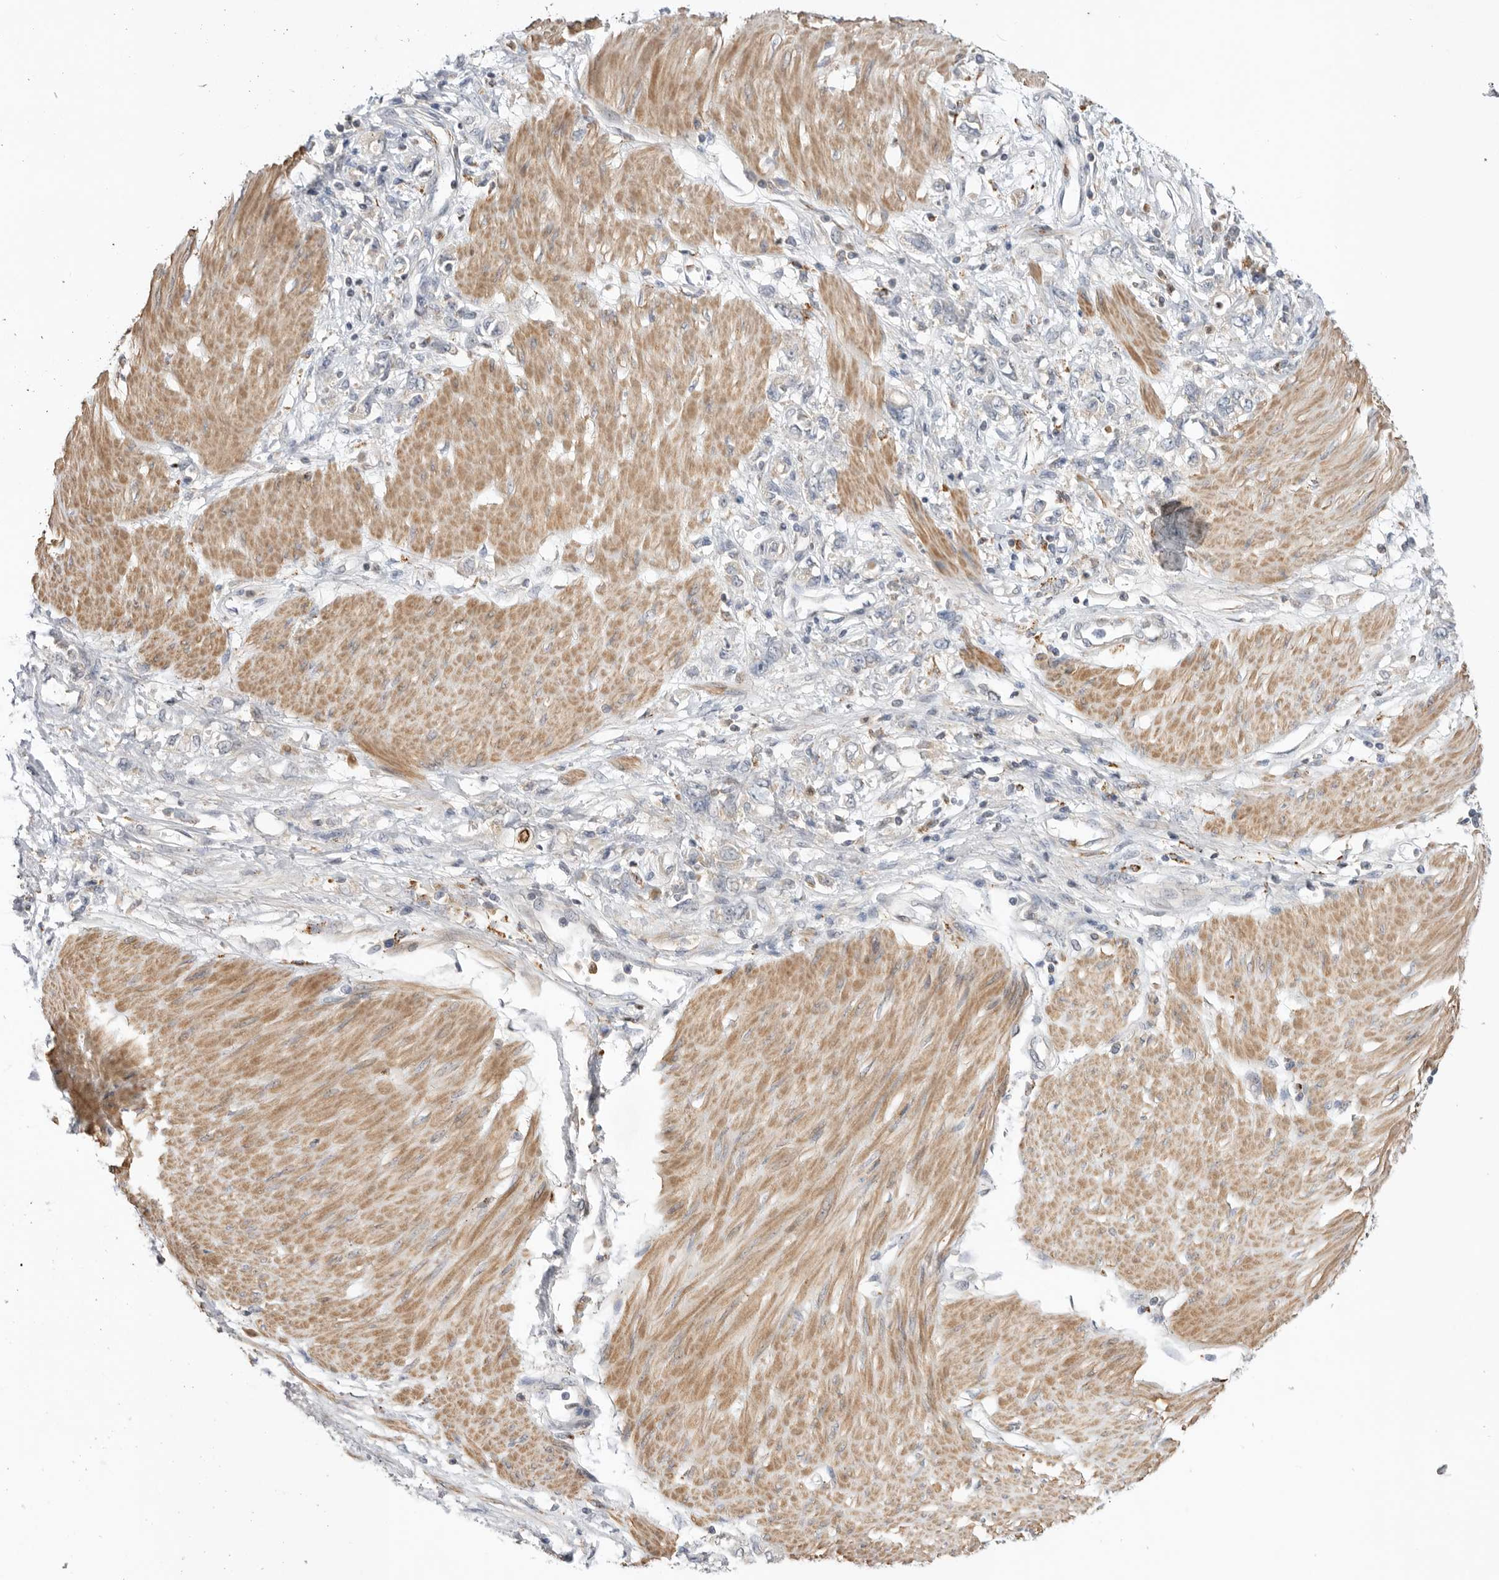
{"staining": {"intensity": "negative", "quantity": "none", "location": "none"}, "tissue": "stomach cancer", "cell_type": "Tumor cells", "image_type": "cancer", "snomed": [{"axis": "morphology", "description": "Adenocarcinoma, NOS"}, {"axis": "topography", "description": "Stomach"}], "caption": "Immunohistochemistry of human adenocarcinoma (stomach) shows no positivity in tumor cells. (Stains: DAB (3,3'-diaminobenzidine) IHC with hematoxylin counter stain, Microscopy: brightfield microscopy at high magnification).", "gene": "GNE", "patient": {"sex": "female", "age": 76}}